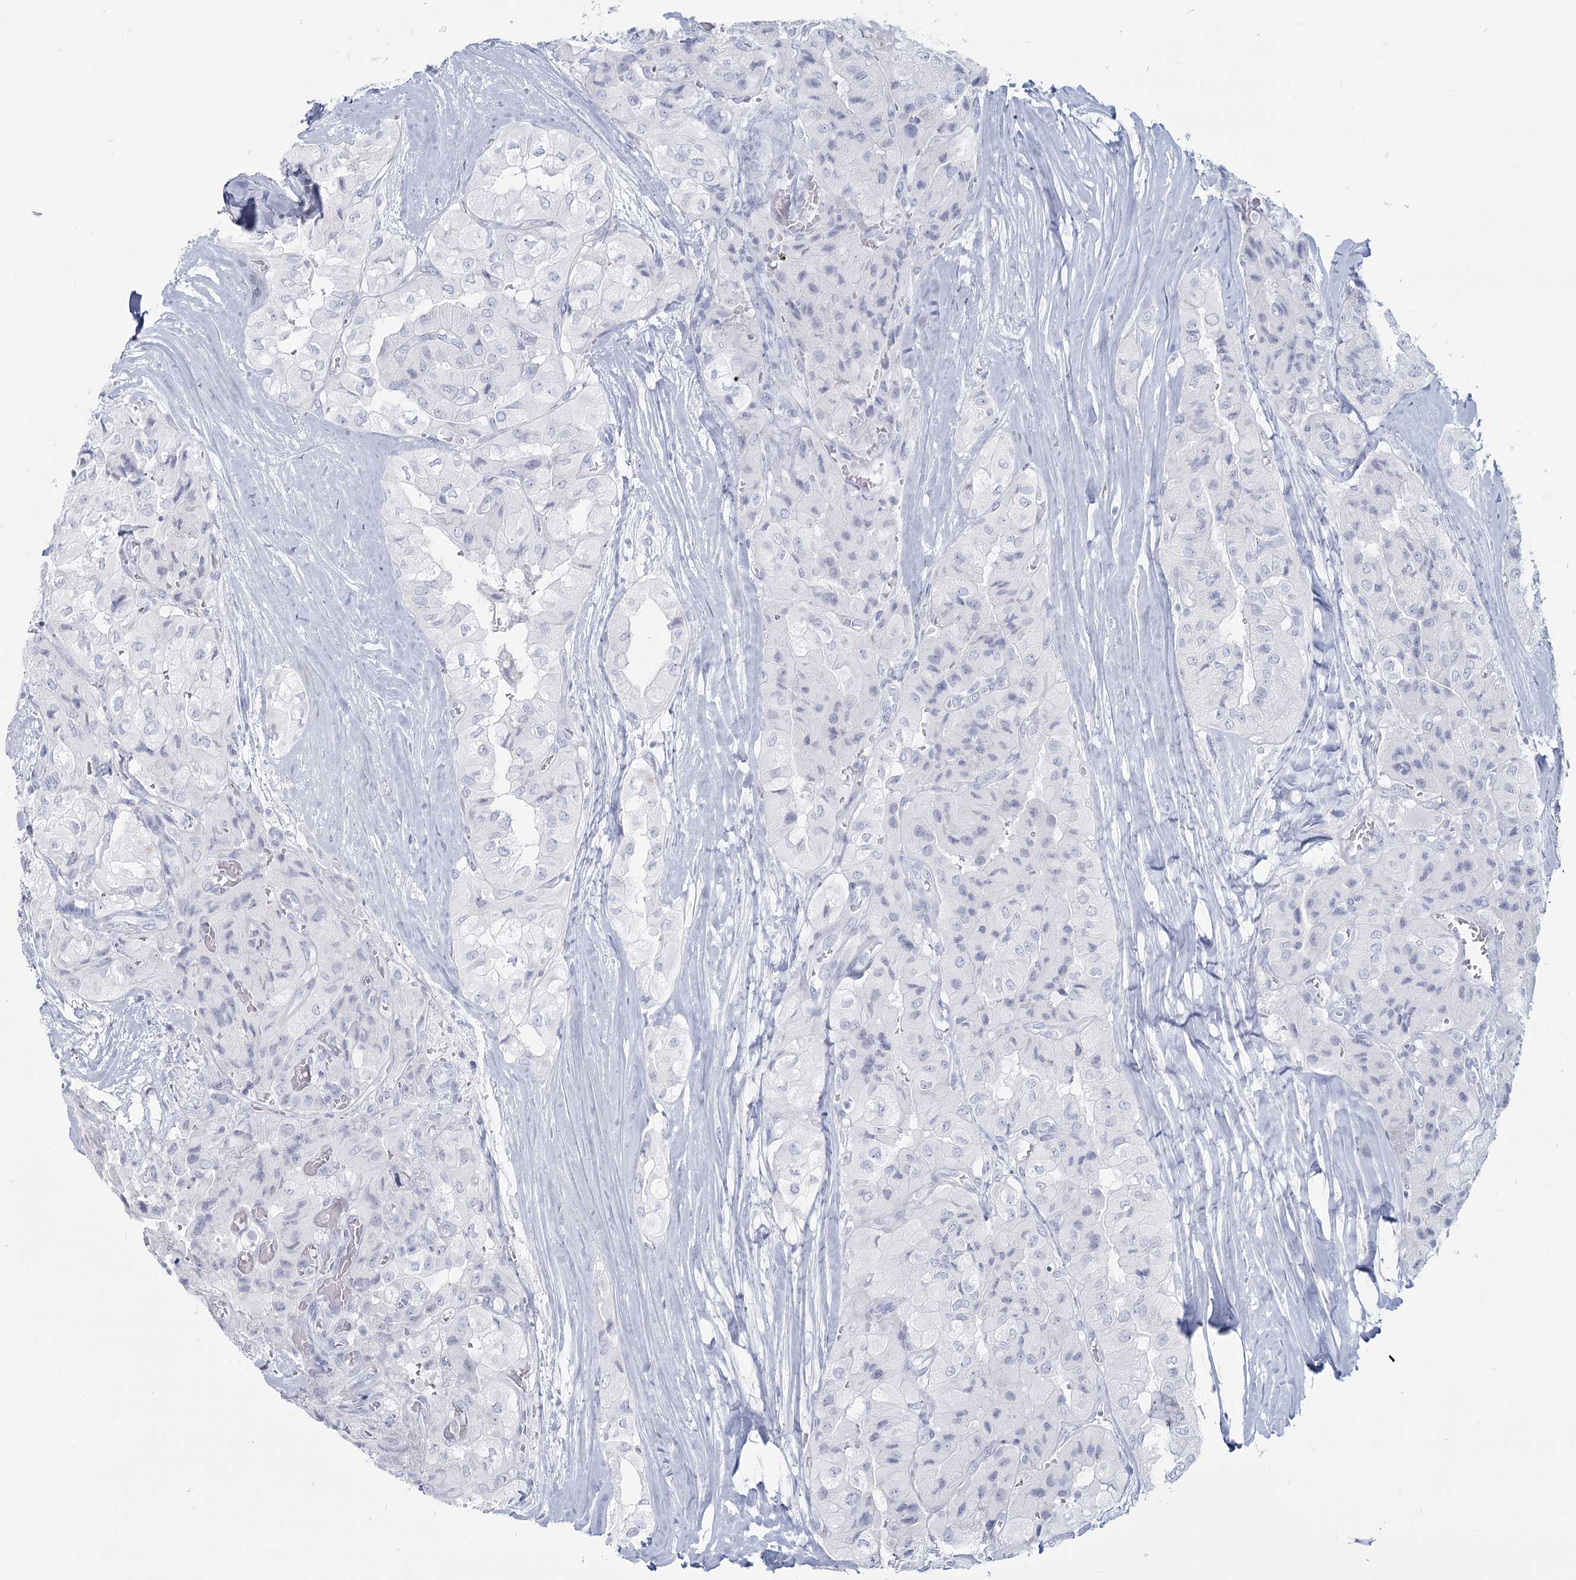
{"staining": {"intensity": "negative", "quantity": "none", "location": "none"}, "tissue": "thyroid cancer", "cell_type": "Tumor cells", "image_type": "cancer", "snomed": [{"axis": "morphology", "description": "Papillary adenocarcinoma, NOS"}, {"axis": "topography", "description": "Thyroid gland"}], "caption": "Immunohistochemistry image of neoplastic tissue: thyroid cancer (papillary adenocarcinoma) stained with DAB reveals no significant protein positivity in tumor cells.", "gene": "SLC6A19", "patient": {"sex": "female", "age": 59}}